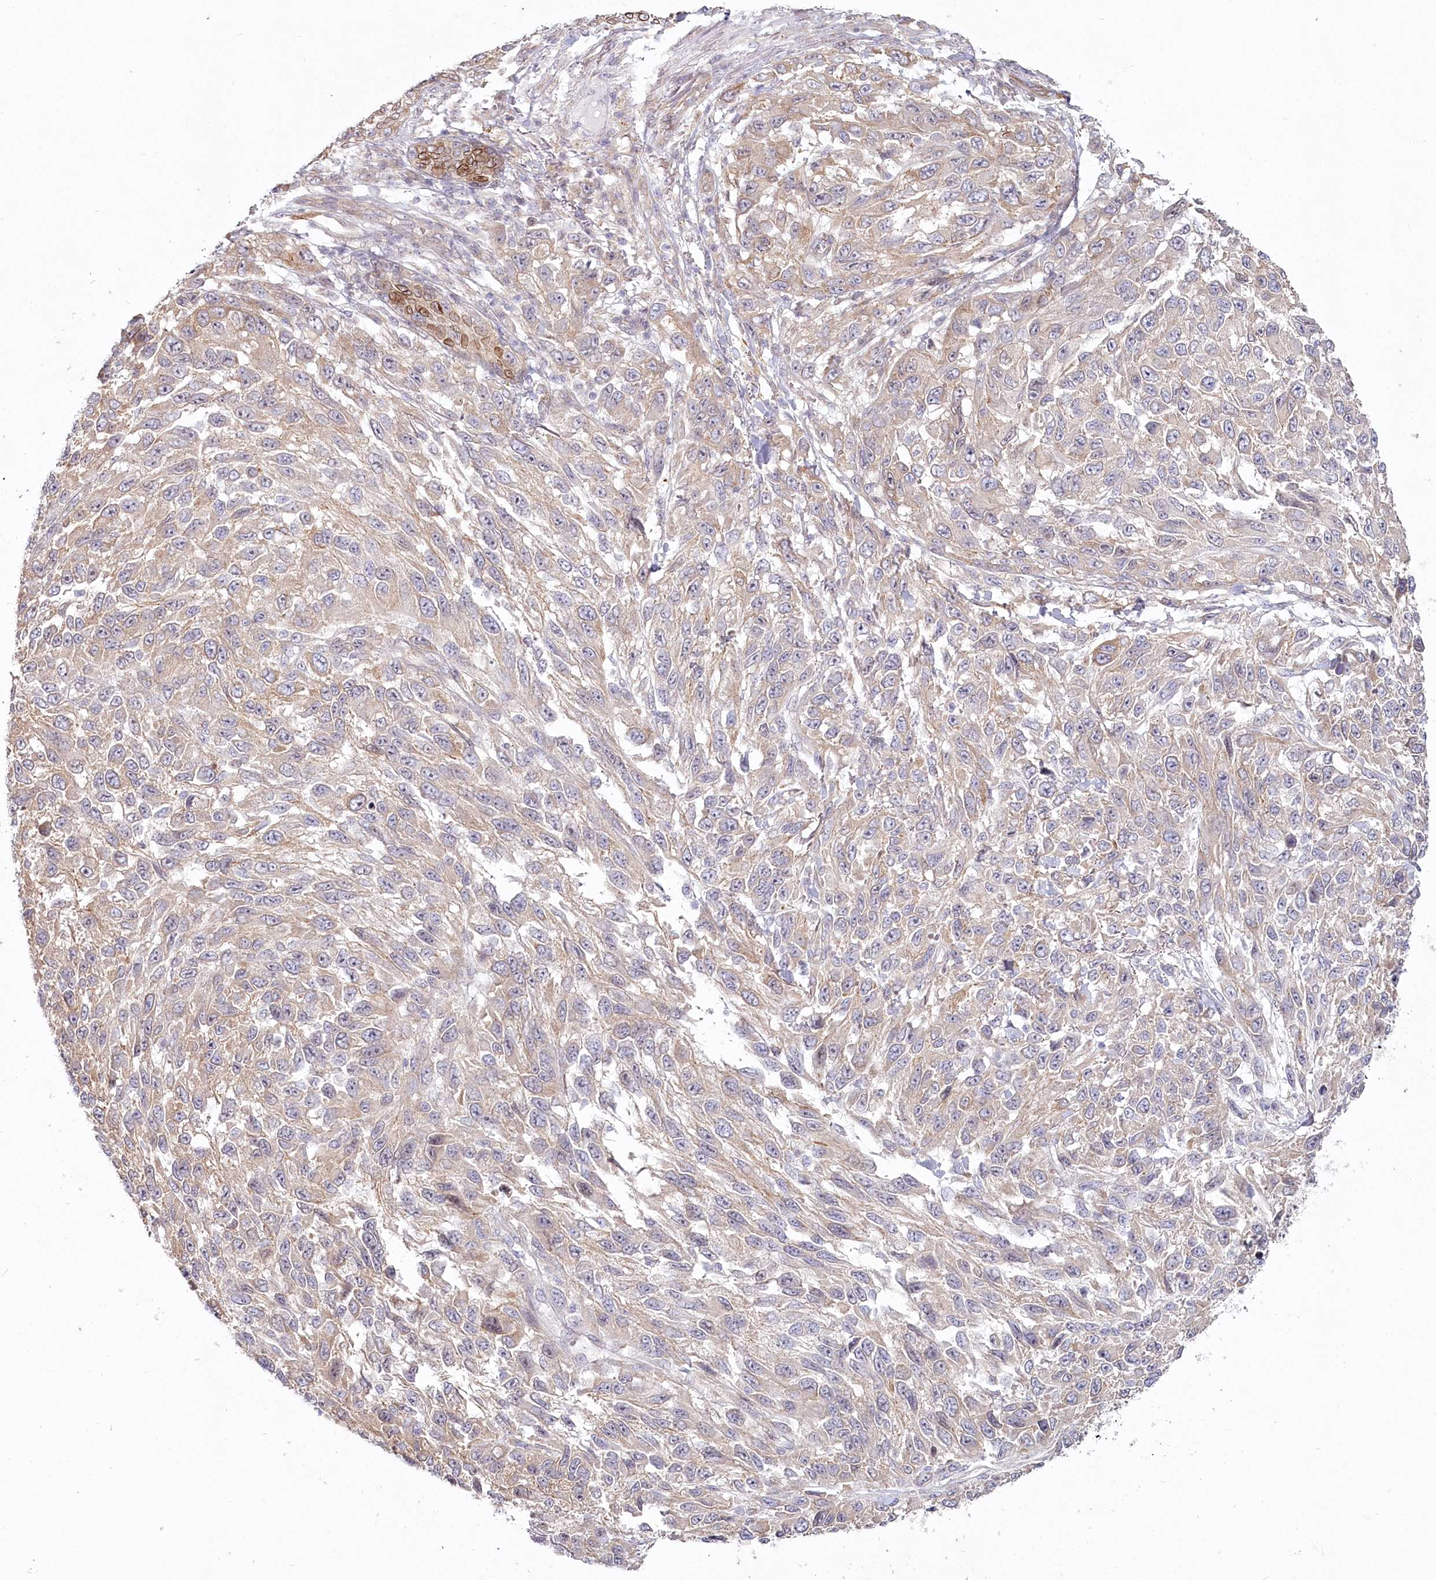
{"staining": {"intensity": "negative", "quantity": "none", "location": "none"}, "tissue": "melanoma", "cell_type": "Tumor cells", "image_type": "cancer", "snomed": [{"axis": "morphology", "description": "Malignant melanoma, NOS"}, {"axis": "topography", "description": "Skin"}], "caption": "Immunohistochemistry histopathology image of human melanoma stained for a protein (brown), which demonstrates no staining in tumor cells.", "gene": "SPINK13", "patient": {"sex": "female", "age": 96}}